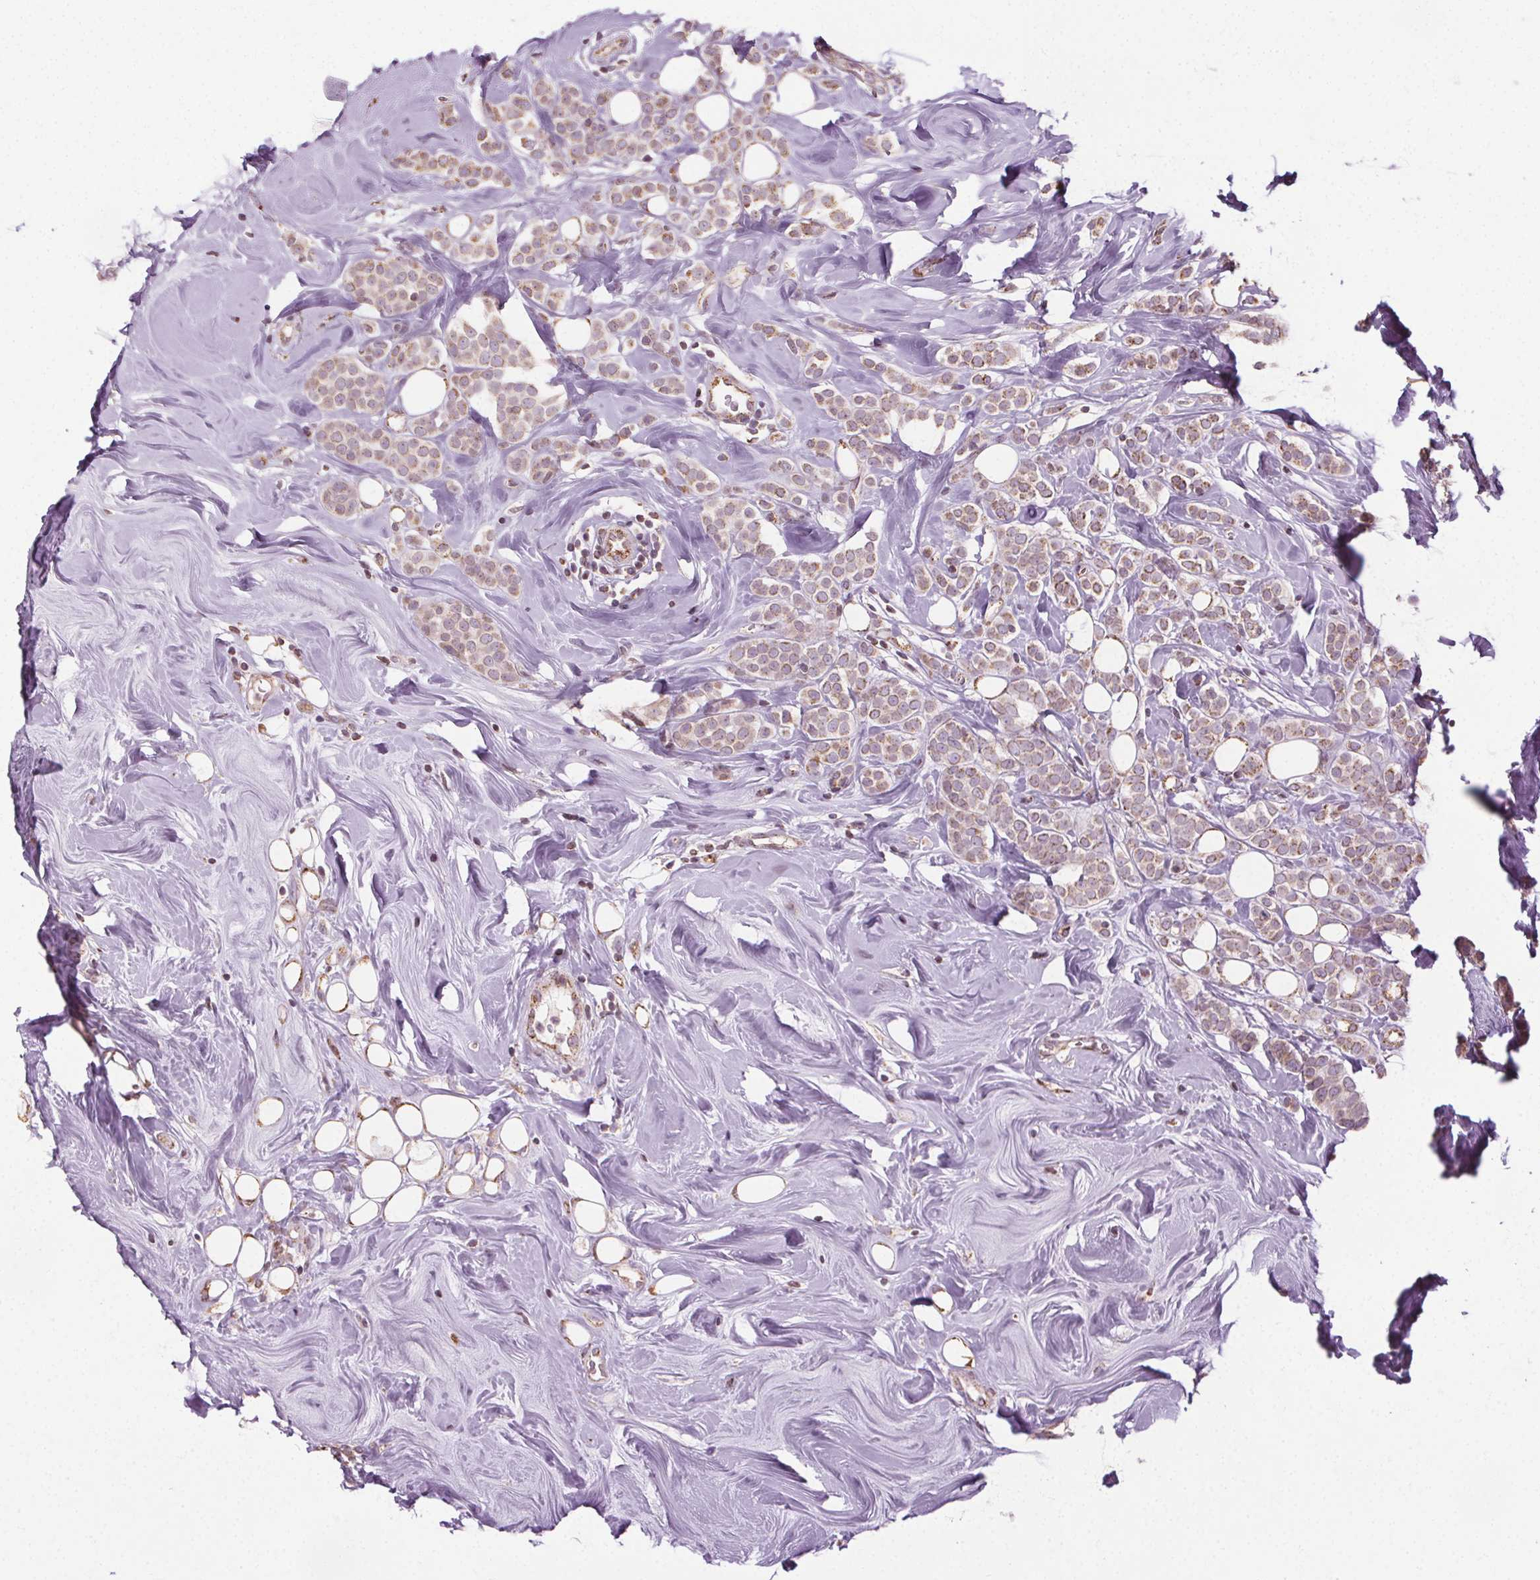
{"staining": {"intensity": "weak", "quantity": ">75%", "location": "cytoplasmic/membranous"}, "tissue": "breast cancer", "cell_type": "Tumor cells", "image_type": "cancer", "snomed": [{"axis": "morphology", "description": "Lobular carcinoma"}, {"axis": "topography", "description": "Breast"}], "caption": "Protein staining of breast cancer (lobular carcinoma) tissue exhibits weak cytoplasmic/membranous expression in about >75% of tumor cells. The staining was performed using DAB (3,3'-diaminobenzidine) to visualize the protein expression in brown, while the nuclei were stained in blue with hematoxylin (Magnification: 20x).", "gene": "LFNG", "patient": {"sex": "female", "age": 49}}